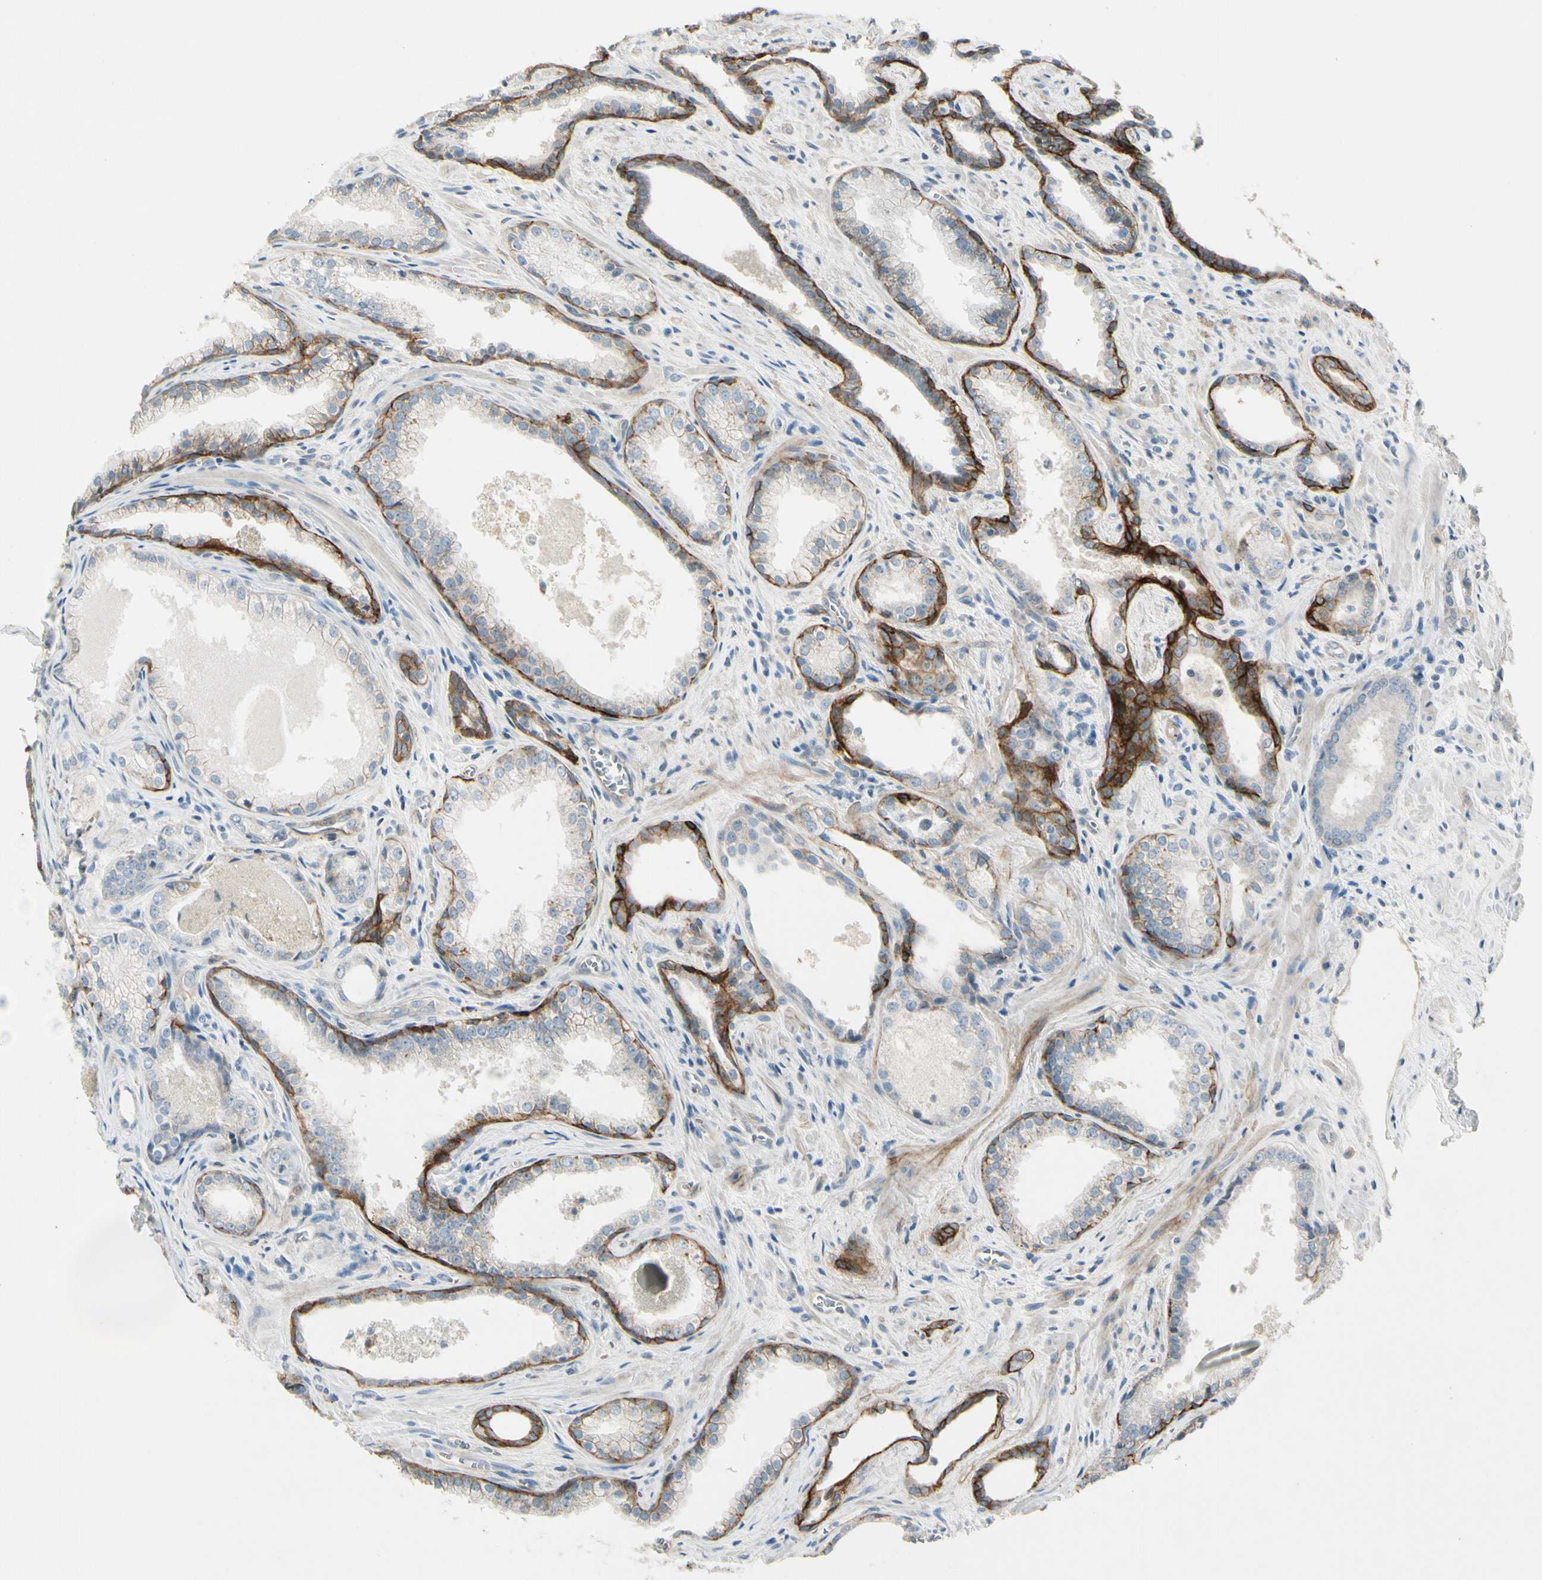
{"staining": {"intensity": "moderate", "quantity": "<25%", "location": "cytoplasmic/membranous"}, "tissue": "prostate cancer", "cell_type": "Tumor cells", "image_type": "cancer", "snomed": [{"axis": "morphology", "description": "Adenocarcinoma, Low grade"}, {"axis": "topography", "description": "Prostate"}], "caption": "Immunohistochemical staining of human prostate cancer (low-grade adenocarcinoma) exhibits low levels of moderate cytoplasmic/membranous staining in about <25% of tumor cells.", "gene": "ITGA3", "patient": {"sex": "male", "age": 60}}